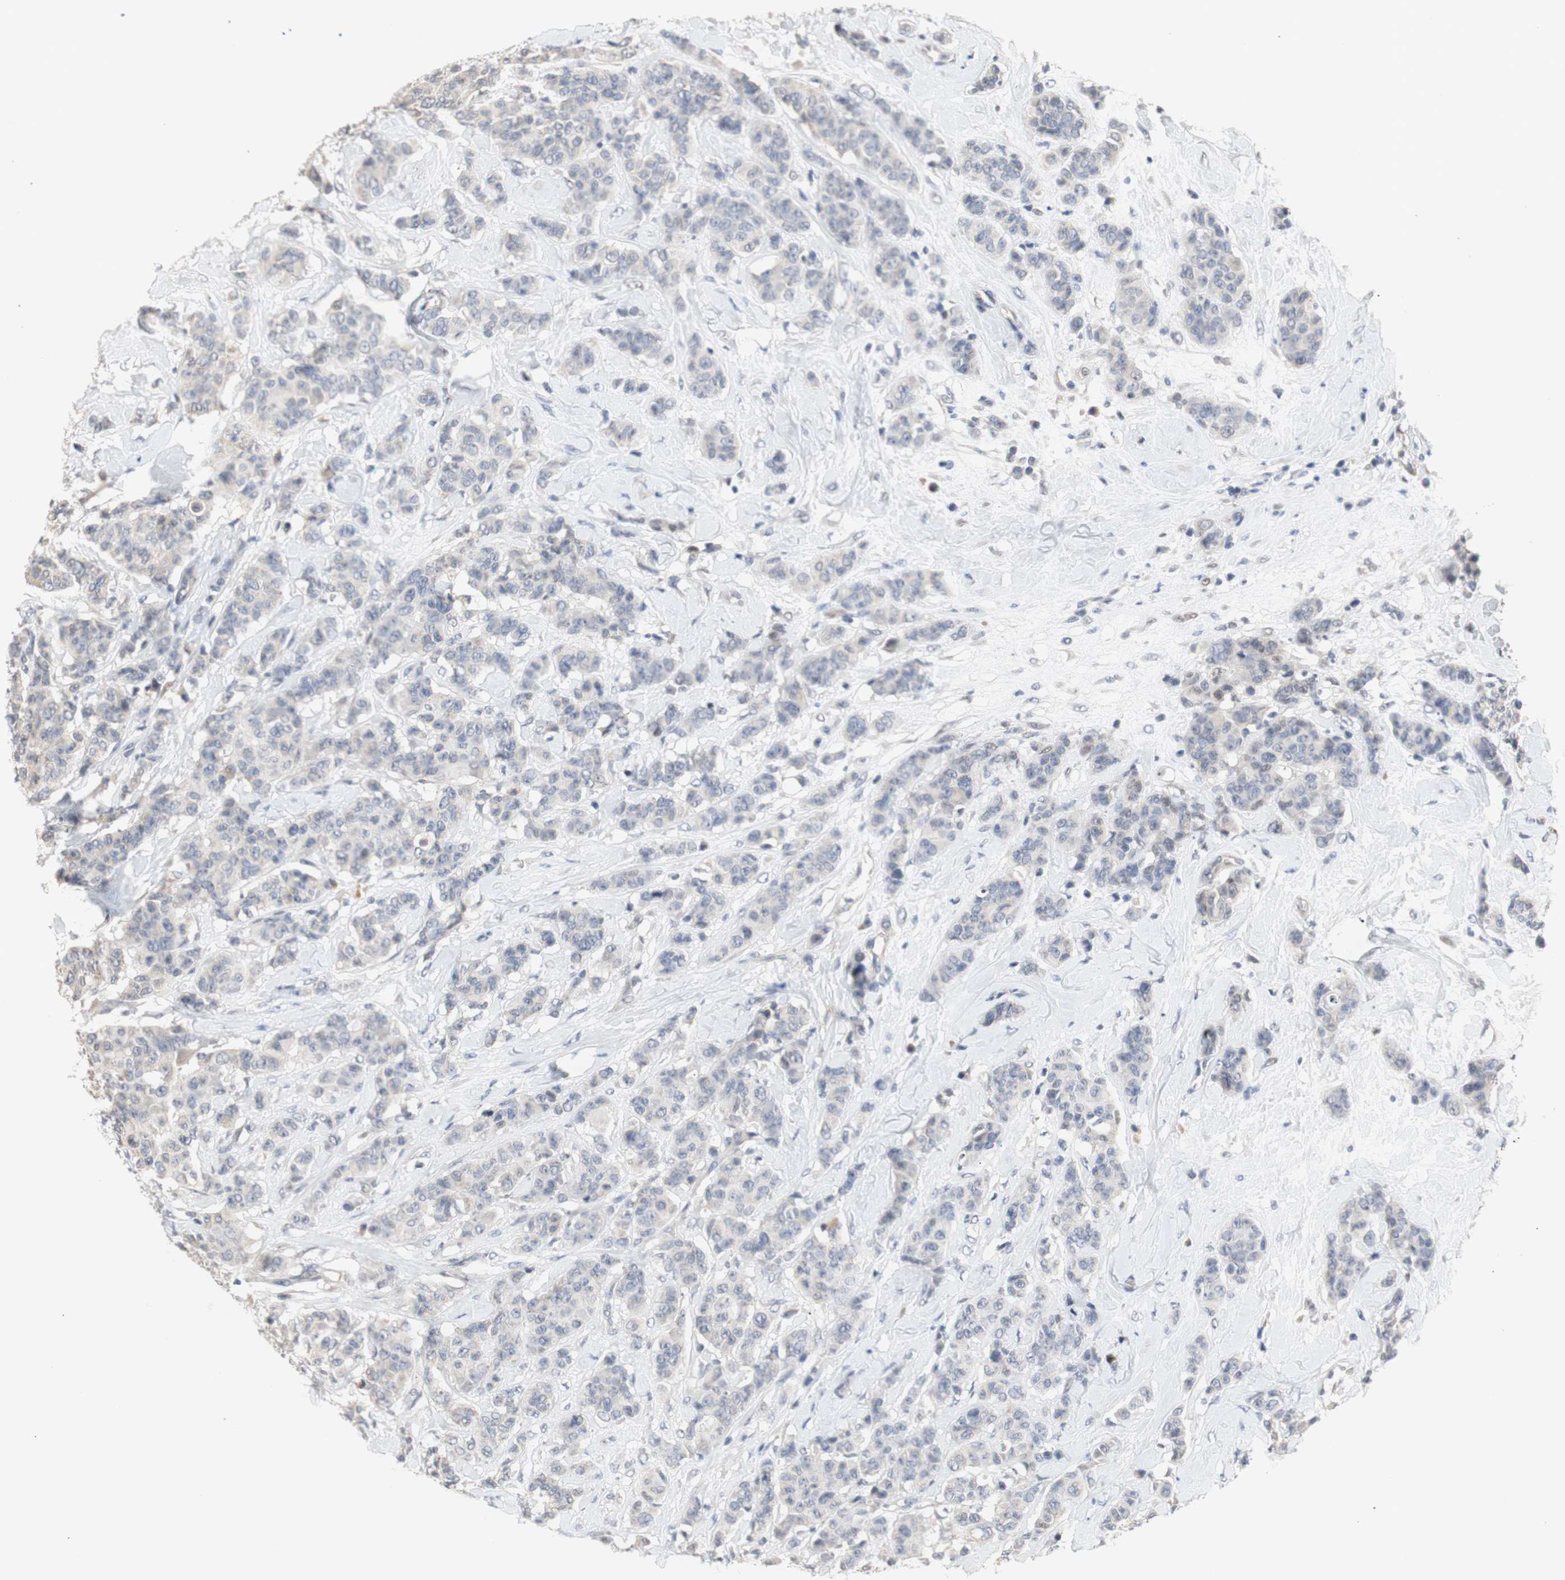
{"staining": {"intensity": "negative", "quantity": "none", "location": "none"}, "tissue": "breast cancer", "cell_type": "Tumor cells", "image_type": "cancer", "snomed": [{"axis": "morphology", "description": "Normal tissue, NOS"}, {"axis": "morphology", "description": "Duct carcinoma"}, {"axis": "topography", "description": "Breast"}], "caption": "A high-resolution image shows IHC staining of breast cancer (invasive ductal carcinoma), which displays no significant staining in tumor cells.", "gene": "FOSB", "patient": {"sex": "female", "age": 40}}